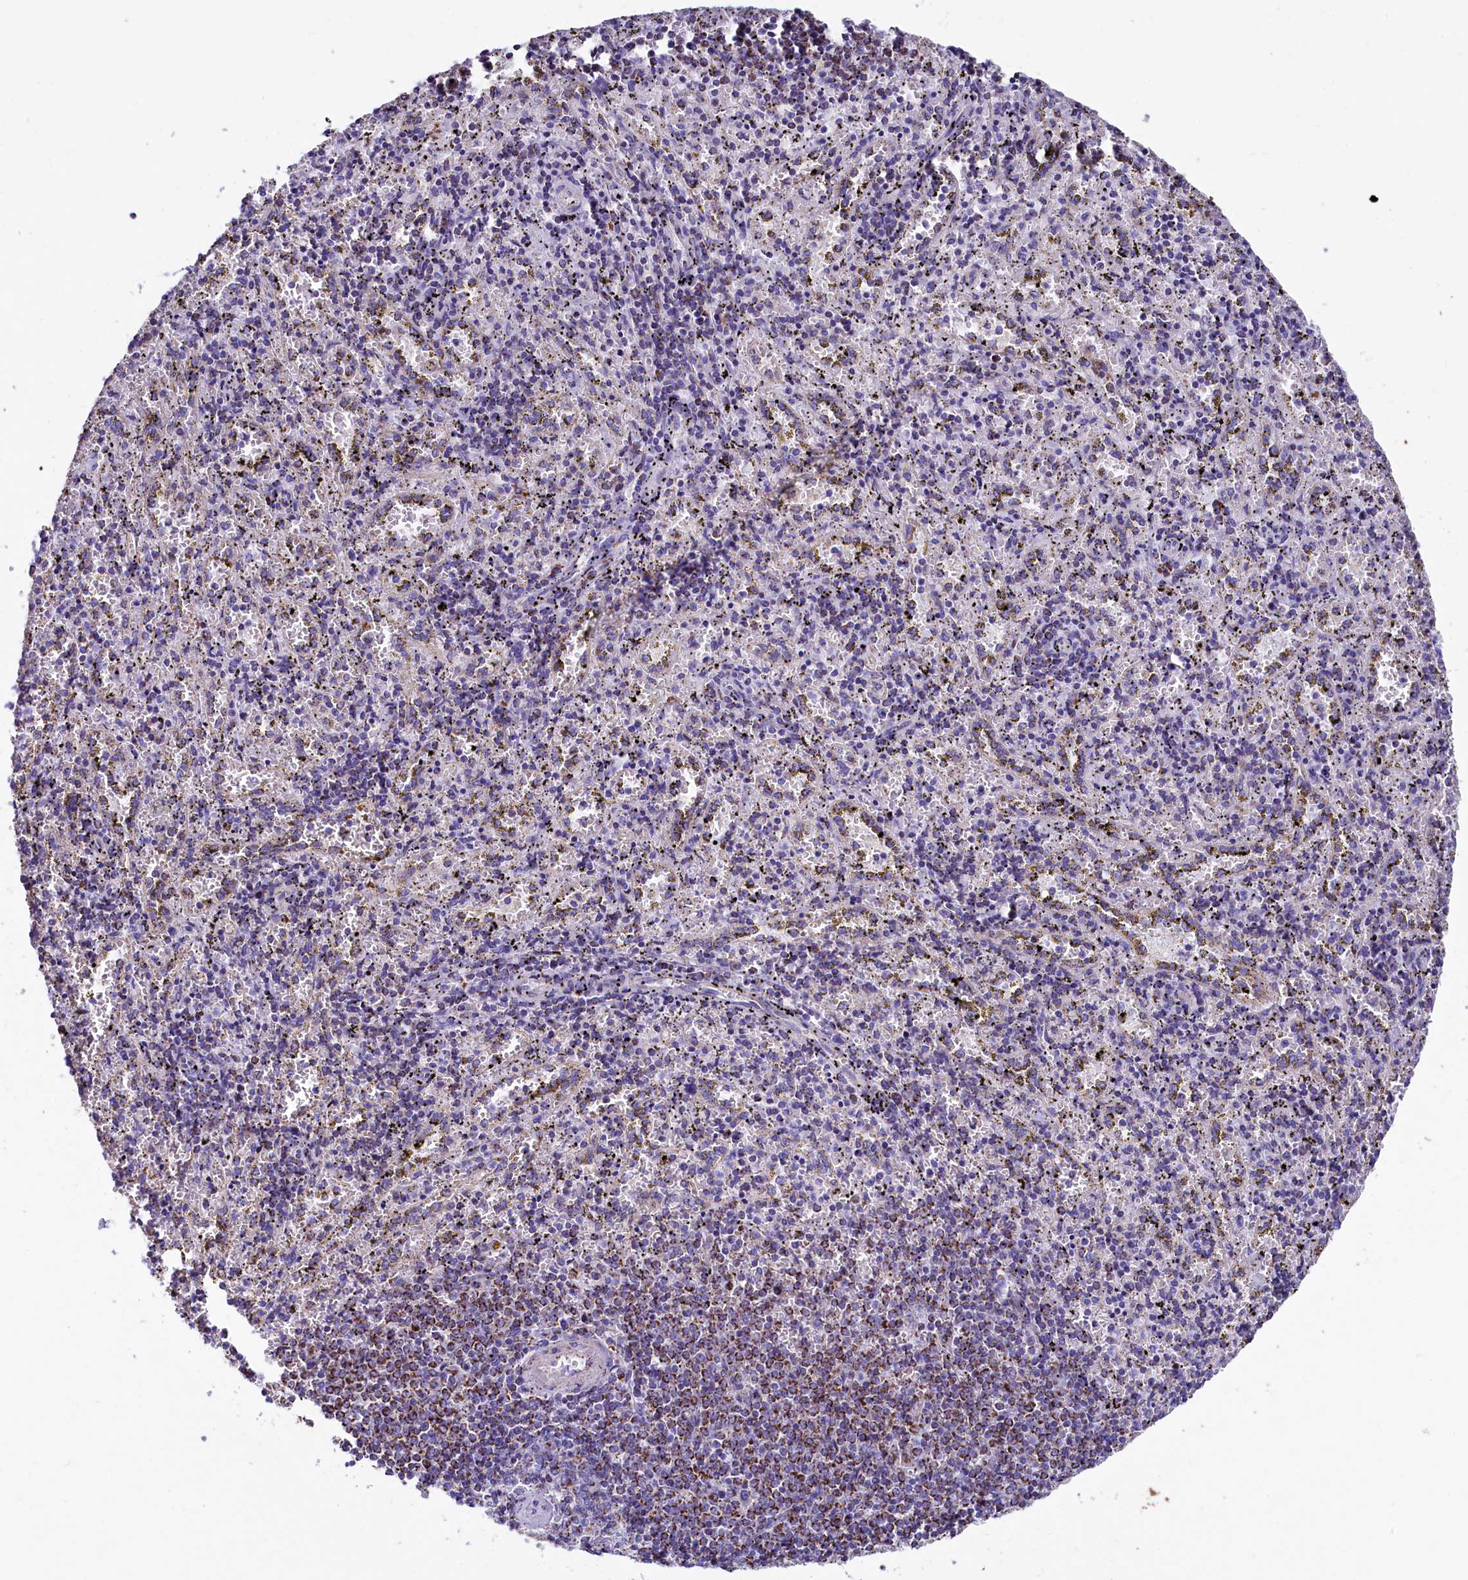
{"staining": {"intensity": "negative", "quantity": "none", "location": "none"}, "tissue": "spleen", "cell_type": "Cells in red pulp", "image_type": "normal", "snomed": [{"axis": "morphology", "description": "Normal tissue, NOS"}, {"axis": "topography", "description": "Spleen"}], "caption": "Immunohistochemistry (IHC) of unremarkable human spleen displays no expression in cells in red pulp.", "gene": "IDH3A", "patient": {"sex": "male", "age": 11}}